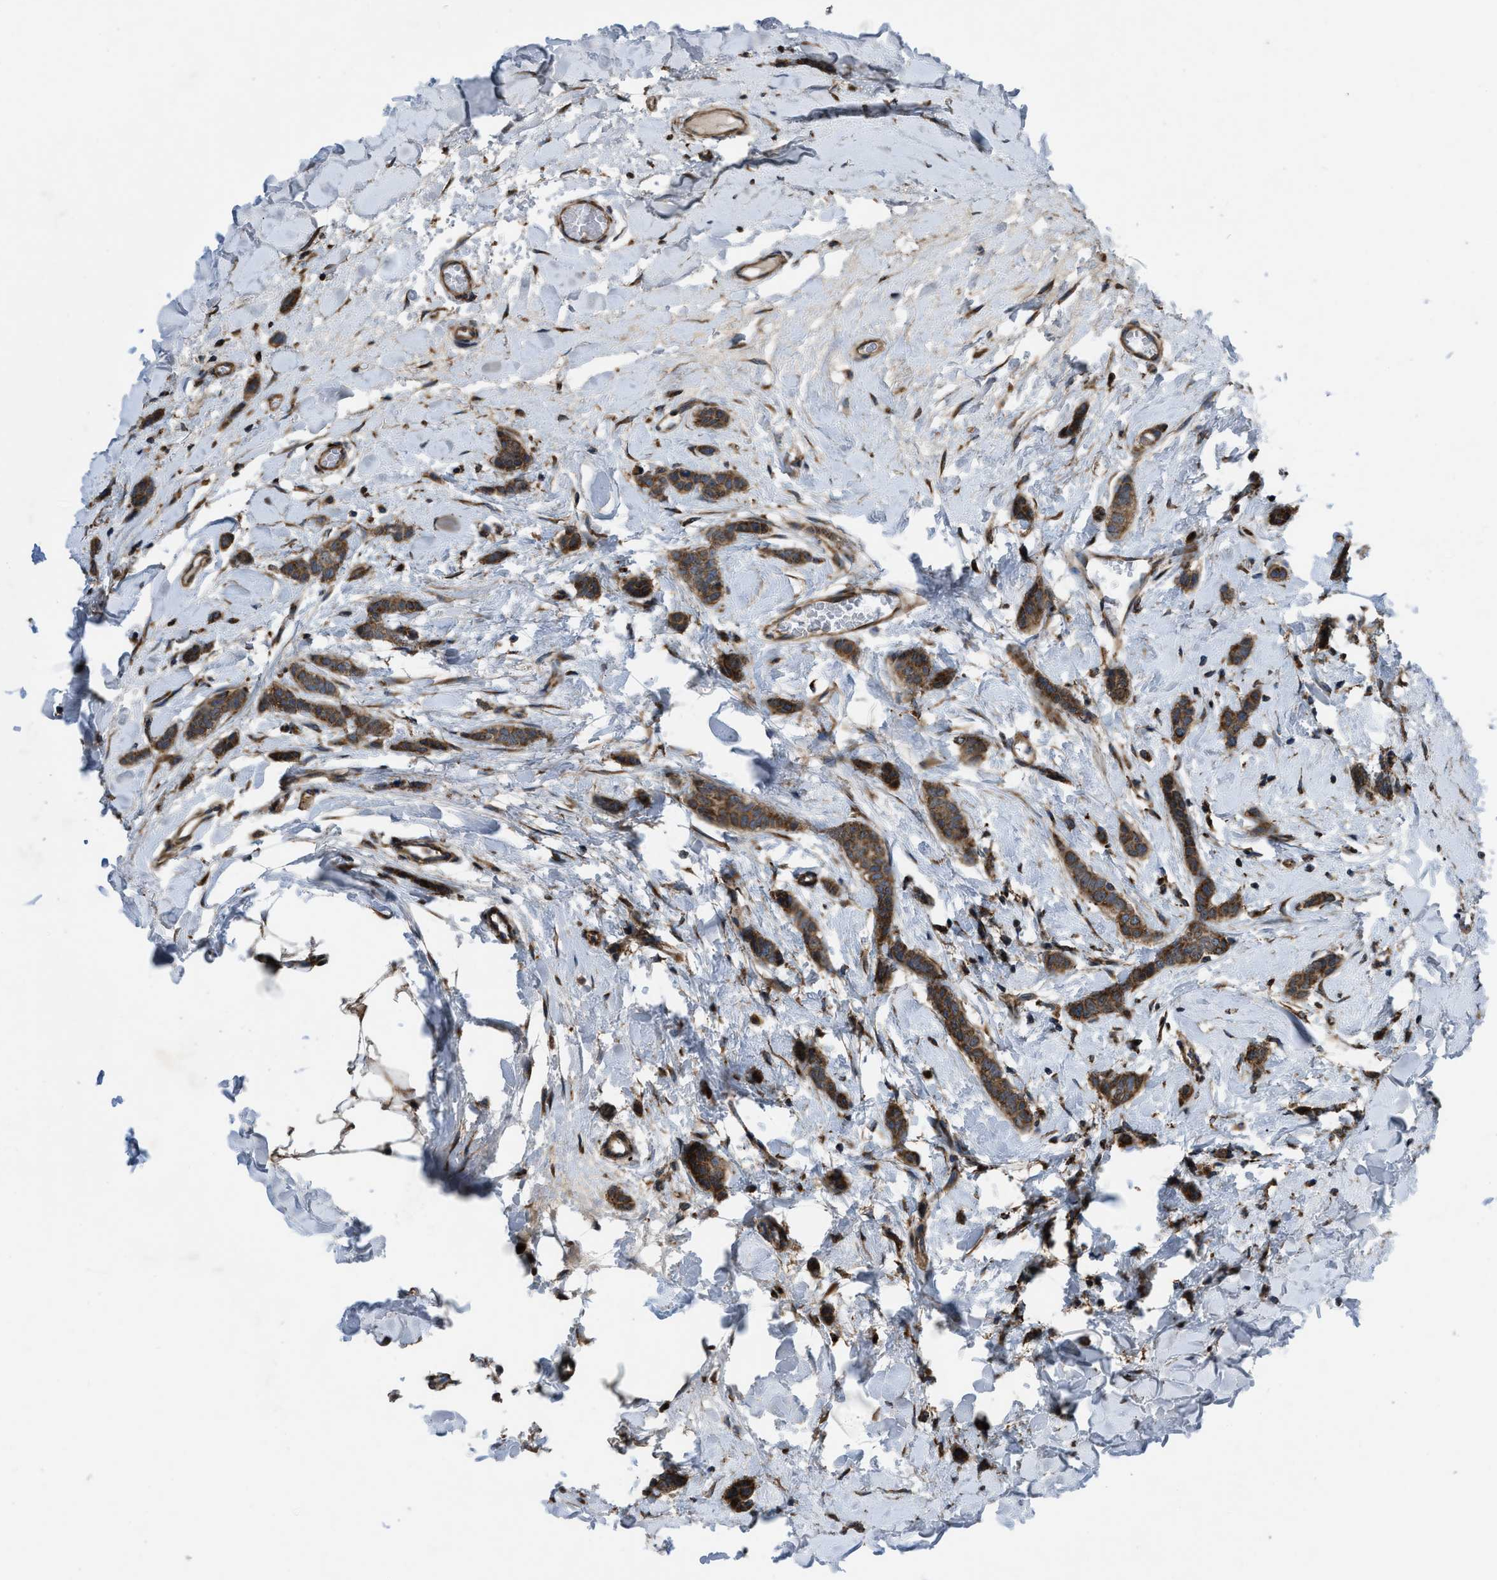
{"staining": {"intensity": "strong", "quantity": ">75%", "location": "cytoplasmic/membranous"}, "tissue": "breast cancer", "cell_type": "Tumor cells", "image_type": "cancer", "snomed": [{"axis": "morphology", "description": "Lobular carcinoma"}, {"axis": "topography", "description": "Skin"}, {"axis": "topography", "description": "Breast"}], "caption": "Strong cytoplasmic/membranous expression is present in approximately >75% of tumor cells in breast cancer (lobular carcinoma). The staining is performed using DAB (3,3'-diaminobenzidine) brown chromogen to label protein expression. The nuclei are counter-stained blue using hematoxylin.", "gene": "PER3", "patient": {"sex": "female", "age": 46}}